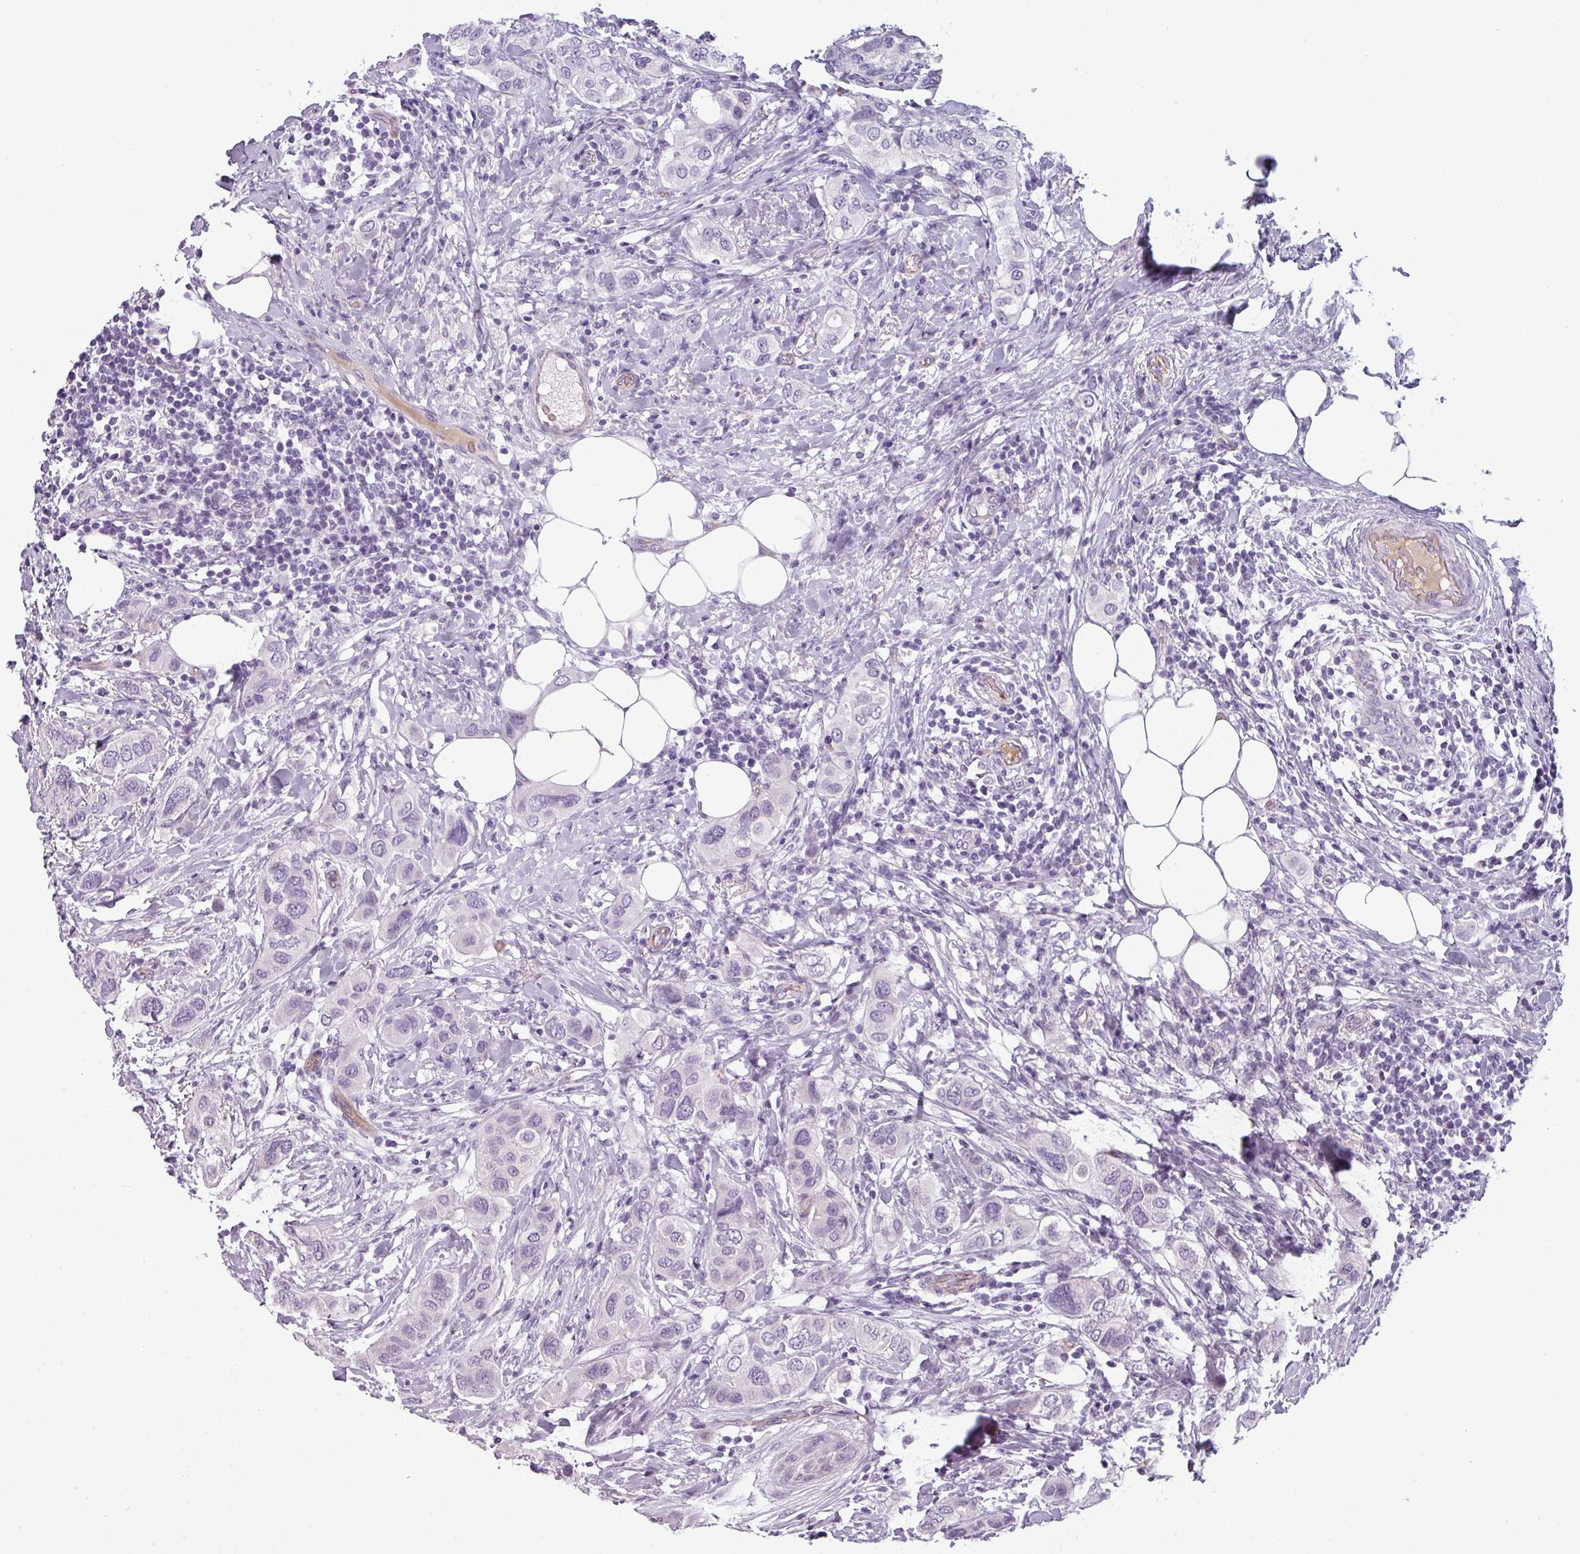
{"staining": {"intensity": "negative", "quantity": "none", "location": "none"}, "tissue": "breast cancer", "cell_type": "Tumor cells", "image_type": "cancer", "snomed": [{"axis": "morphology", "description": "Lobular carcinoma"}, {"axis": "topography", "description": "Breast"}], "caption": "A histopathology image of human breast cancer (lobular carcinoma) is negative for staining in tumor cells.", "gene": "AREL1", "patient": {"sex": "female", "age": 51}}